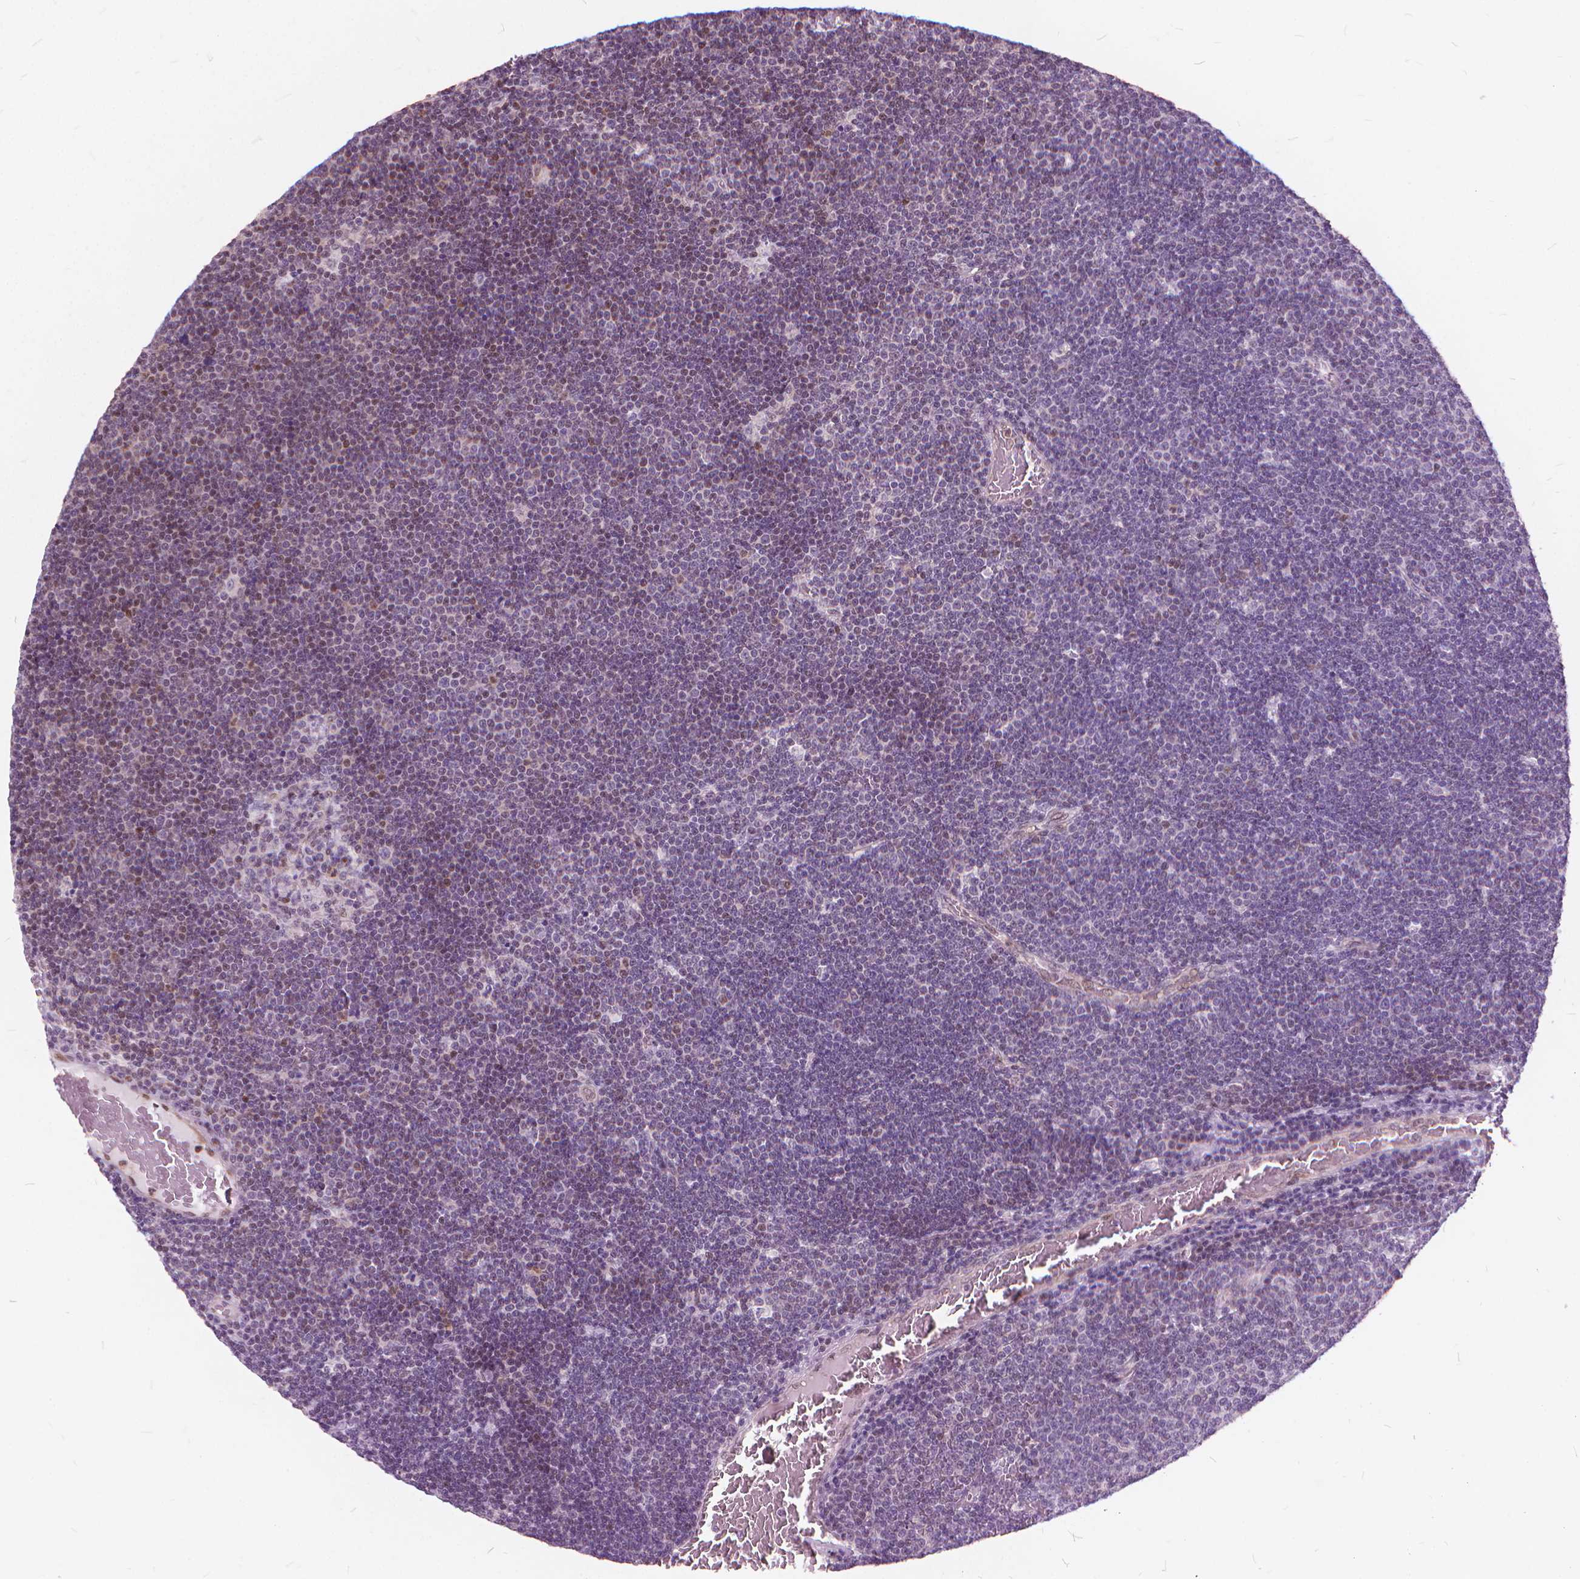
{"staining": {"intensity": "weak", "quantity": "<25%", "location": "nuclear"}, "tissue": "lymphoma", "cell_type": "Tumor cells", "image_type": "cancer", "snomed": [{"axis": "morphology", "description": "Malignant lymphoma, non-Hodgkin's type, Low grade"}, {"axis": "topography", "description": "Brain"}], "caption": "Protein analysis of lymphoma shows no significant positivity in tumor cells.", "gene": "STAT5B", "patient": {"sex": "female", "age": 66}}